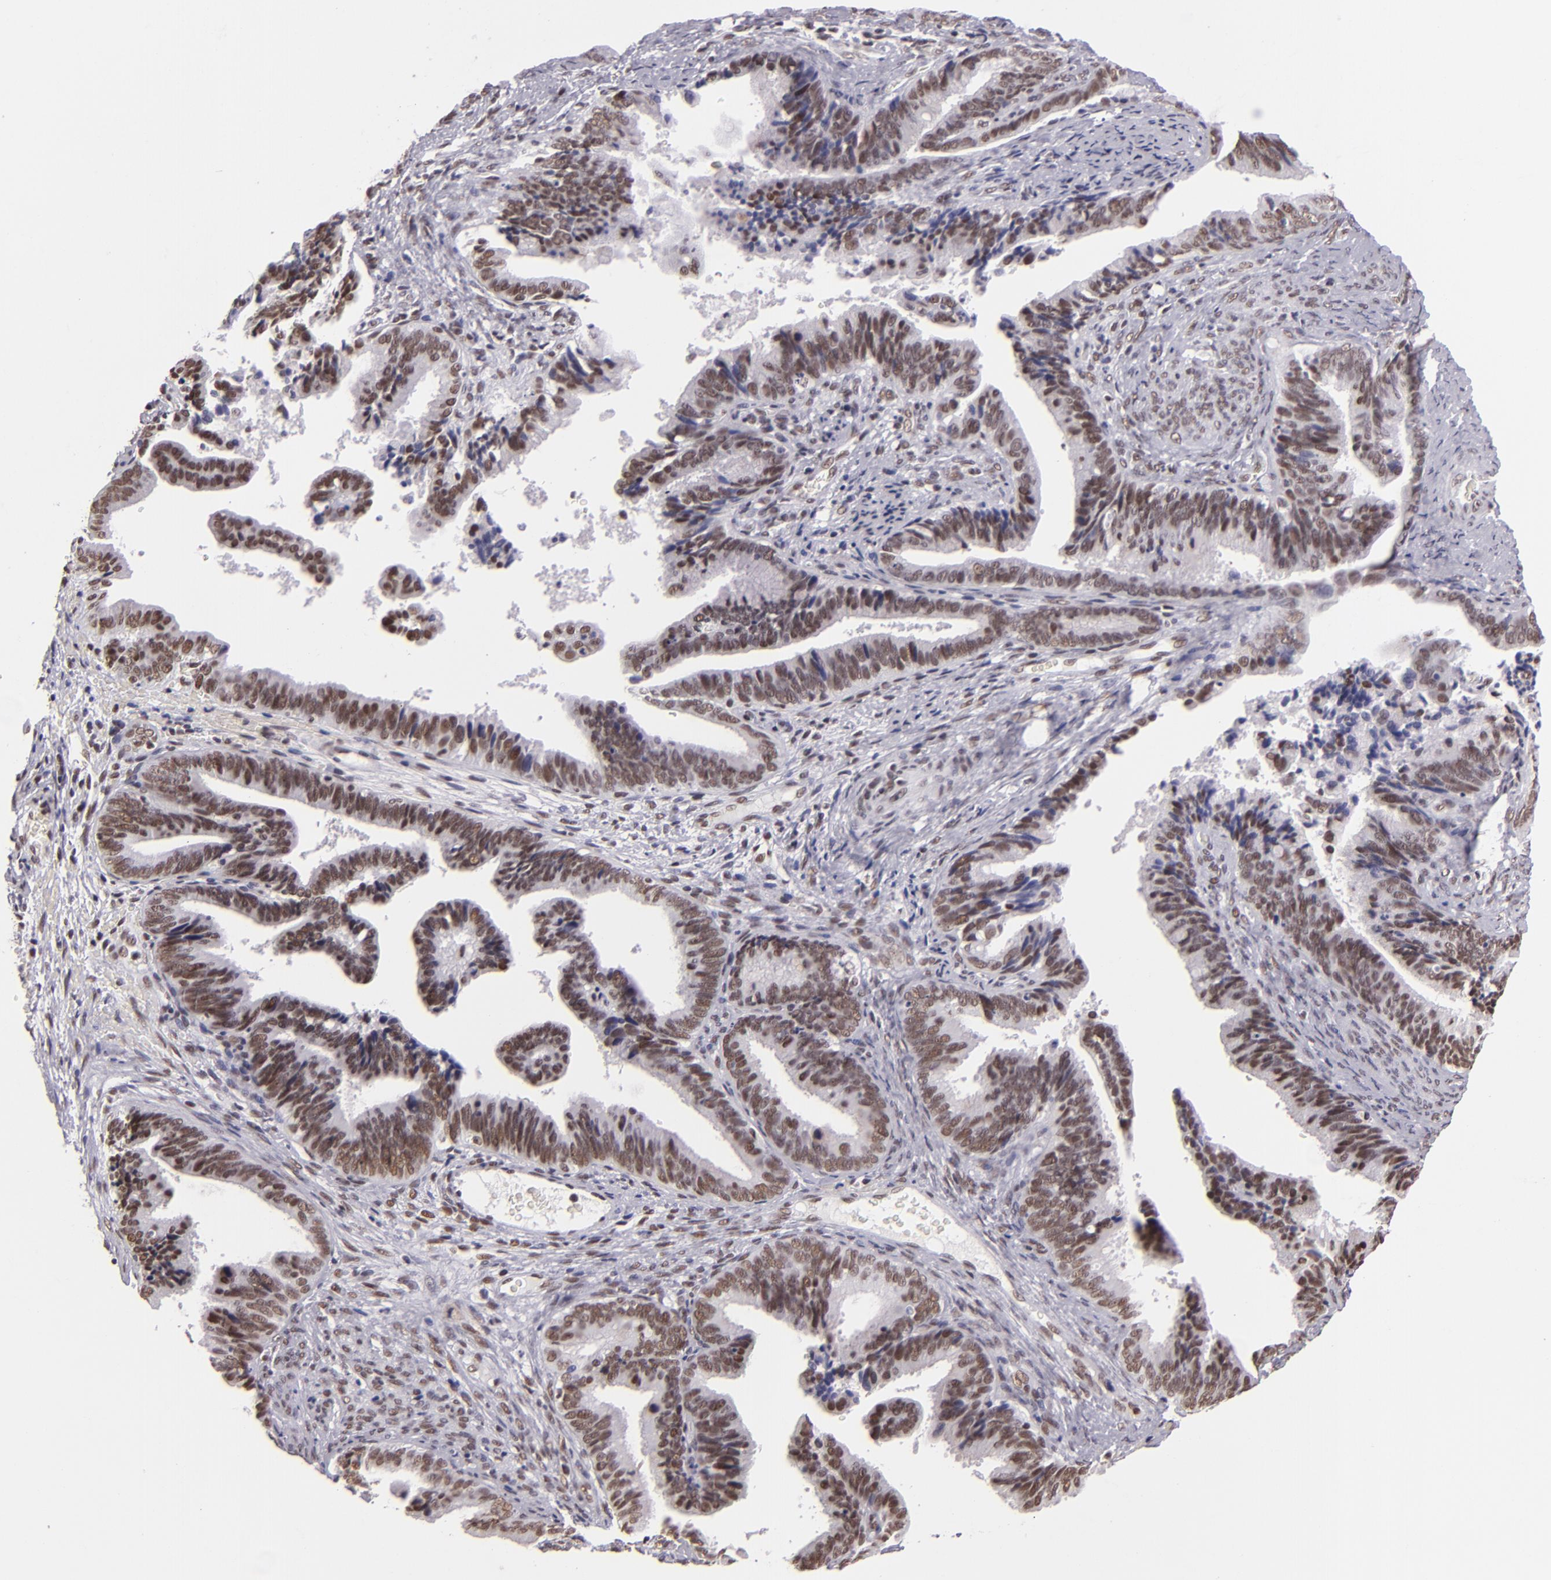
{"staining": {"intensity": "moderate", "quantity": ">75%", "location": "nuclear"}, "tissue": "cervical cancer", "cell_type": "Tumor cells", "image_type": "cancer", "snomed": [{"axis": "morphology", "description": "Adenocarcinoma, NOS"}, {"axis": "topography", "description": "Cervix"}], "caption": "This image shows immunohistochemistry staining of cervical cancer (adenocarcinoma), with medium moderate nuclear staining in about >75% of tumor cells.", "gene": "BRD8", "patient": {"sex": "female", "age": 47}}